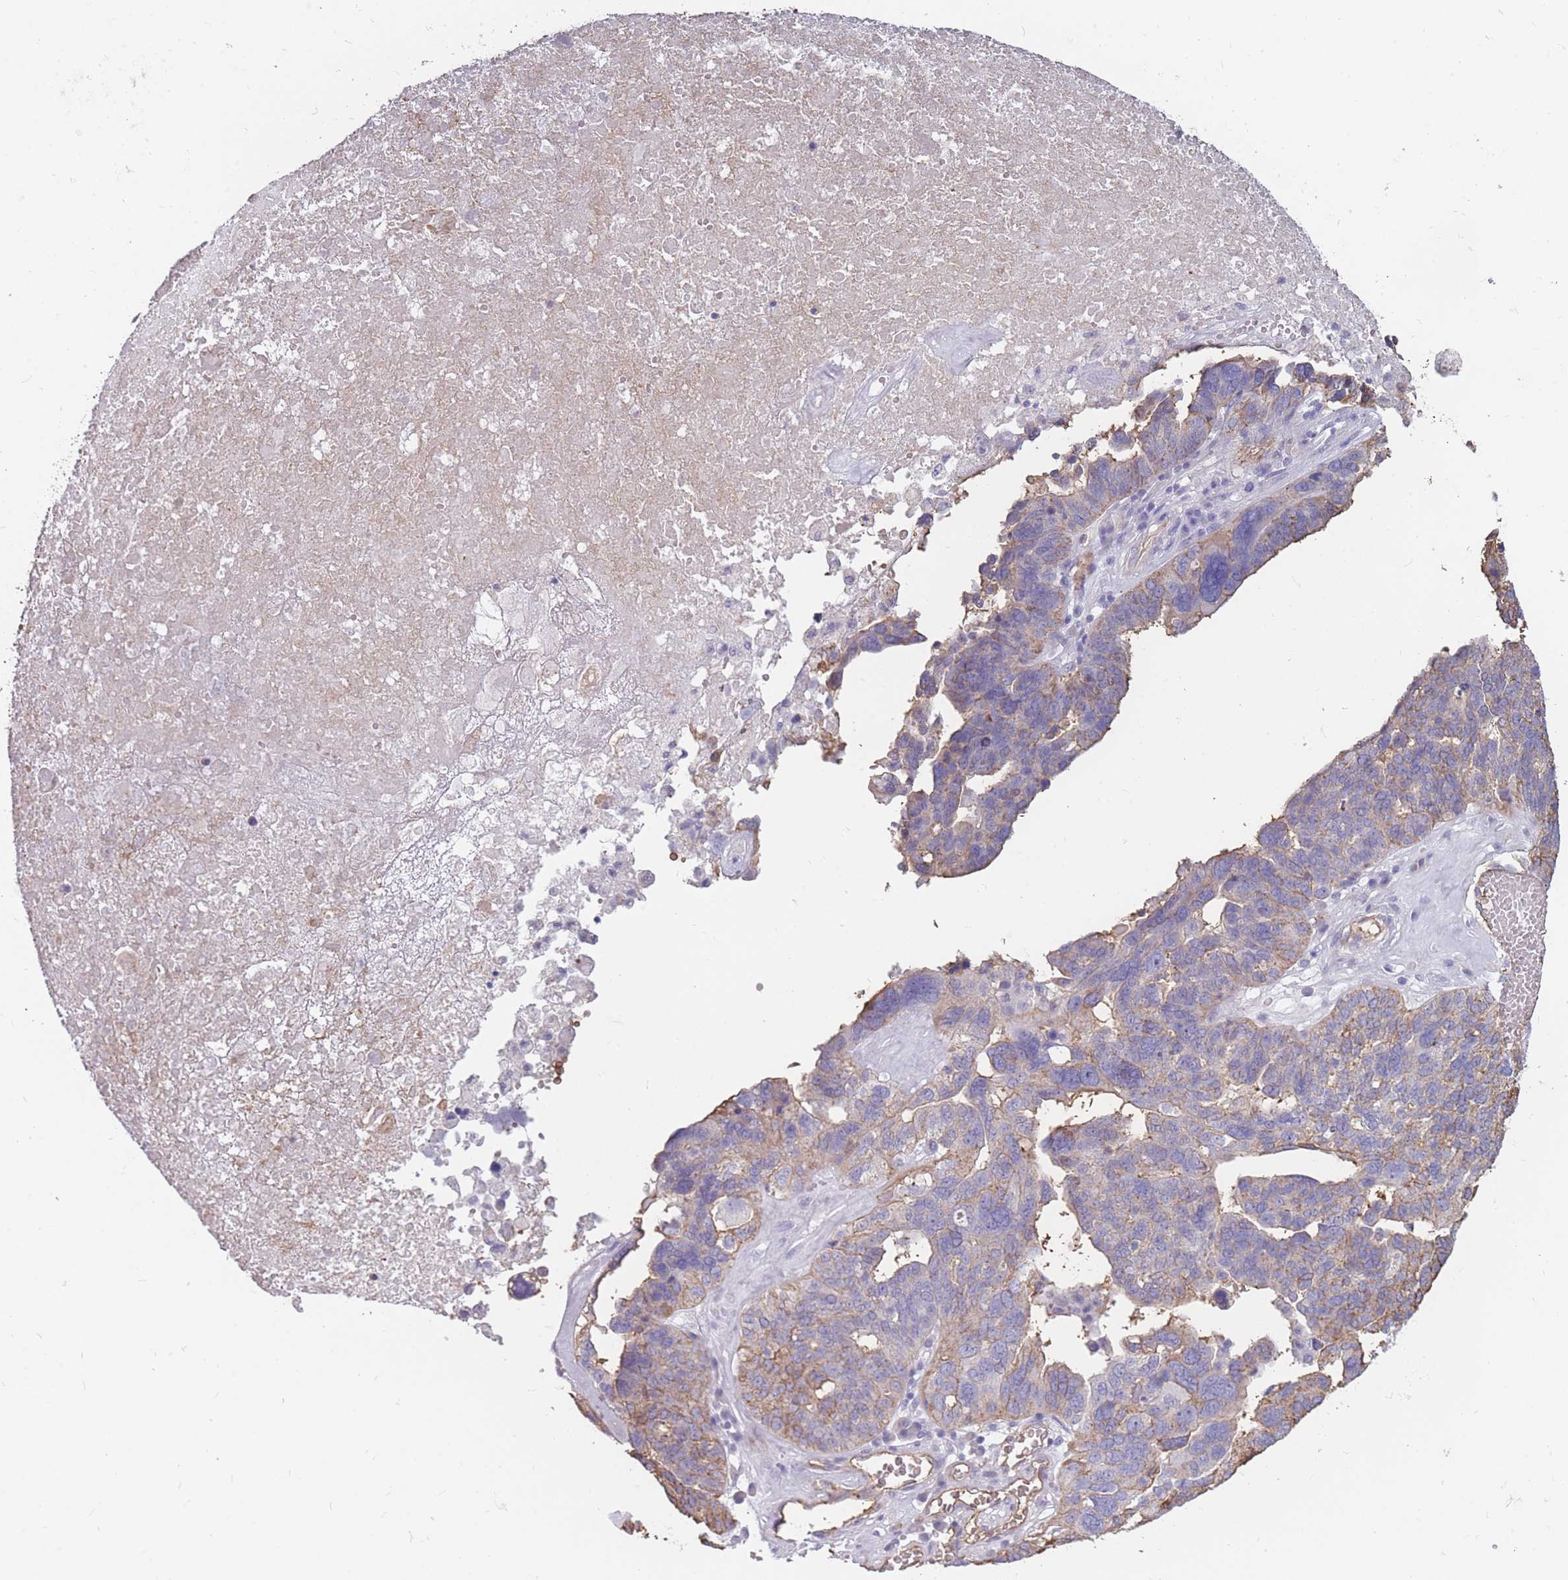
{"staining": {"intensity": "weak", "quantity": "25%-75%", "location": "cytoplasmic/membranous"}, "tissue": "ovarian cancer", "cell_type": "Tumor cells", "image_type": "cancer", "snomed": [{"axis": "morphology", "description": "Cystadenocarcinoma, serous, NOS"}, {"axis": "topography", "description": "Ovary"}], "caption": "Immunohistochemistry micrograph of ovarian cancer stained for a protein (brown), which shows low levels of weak cytoplasmic/membranous staining in about 25%-75% of tumor cells.", "gene": "GNA11", "patient": {"sex": "female", "age": 59}}